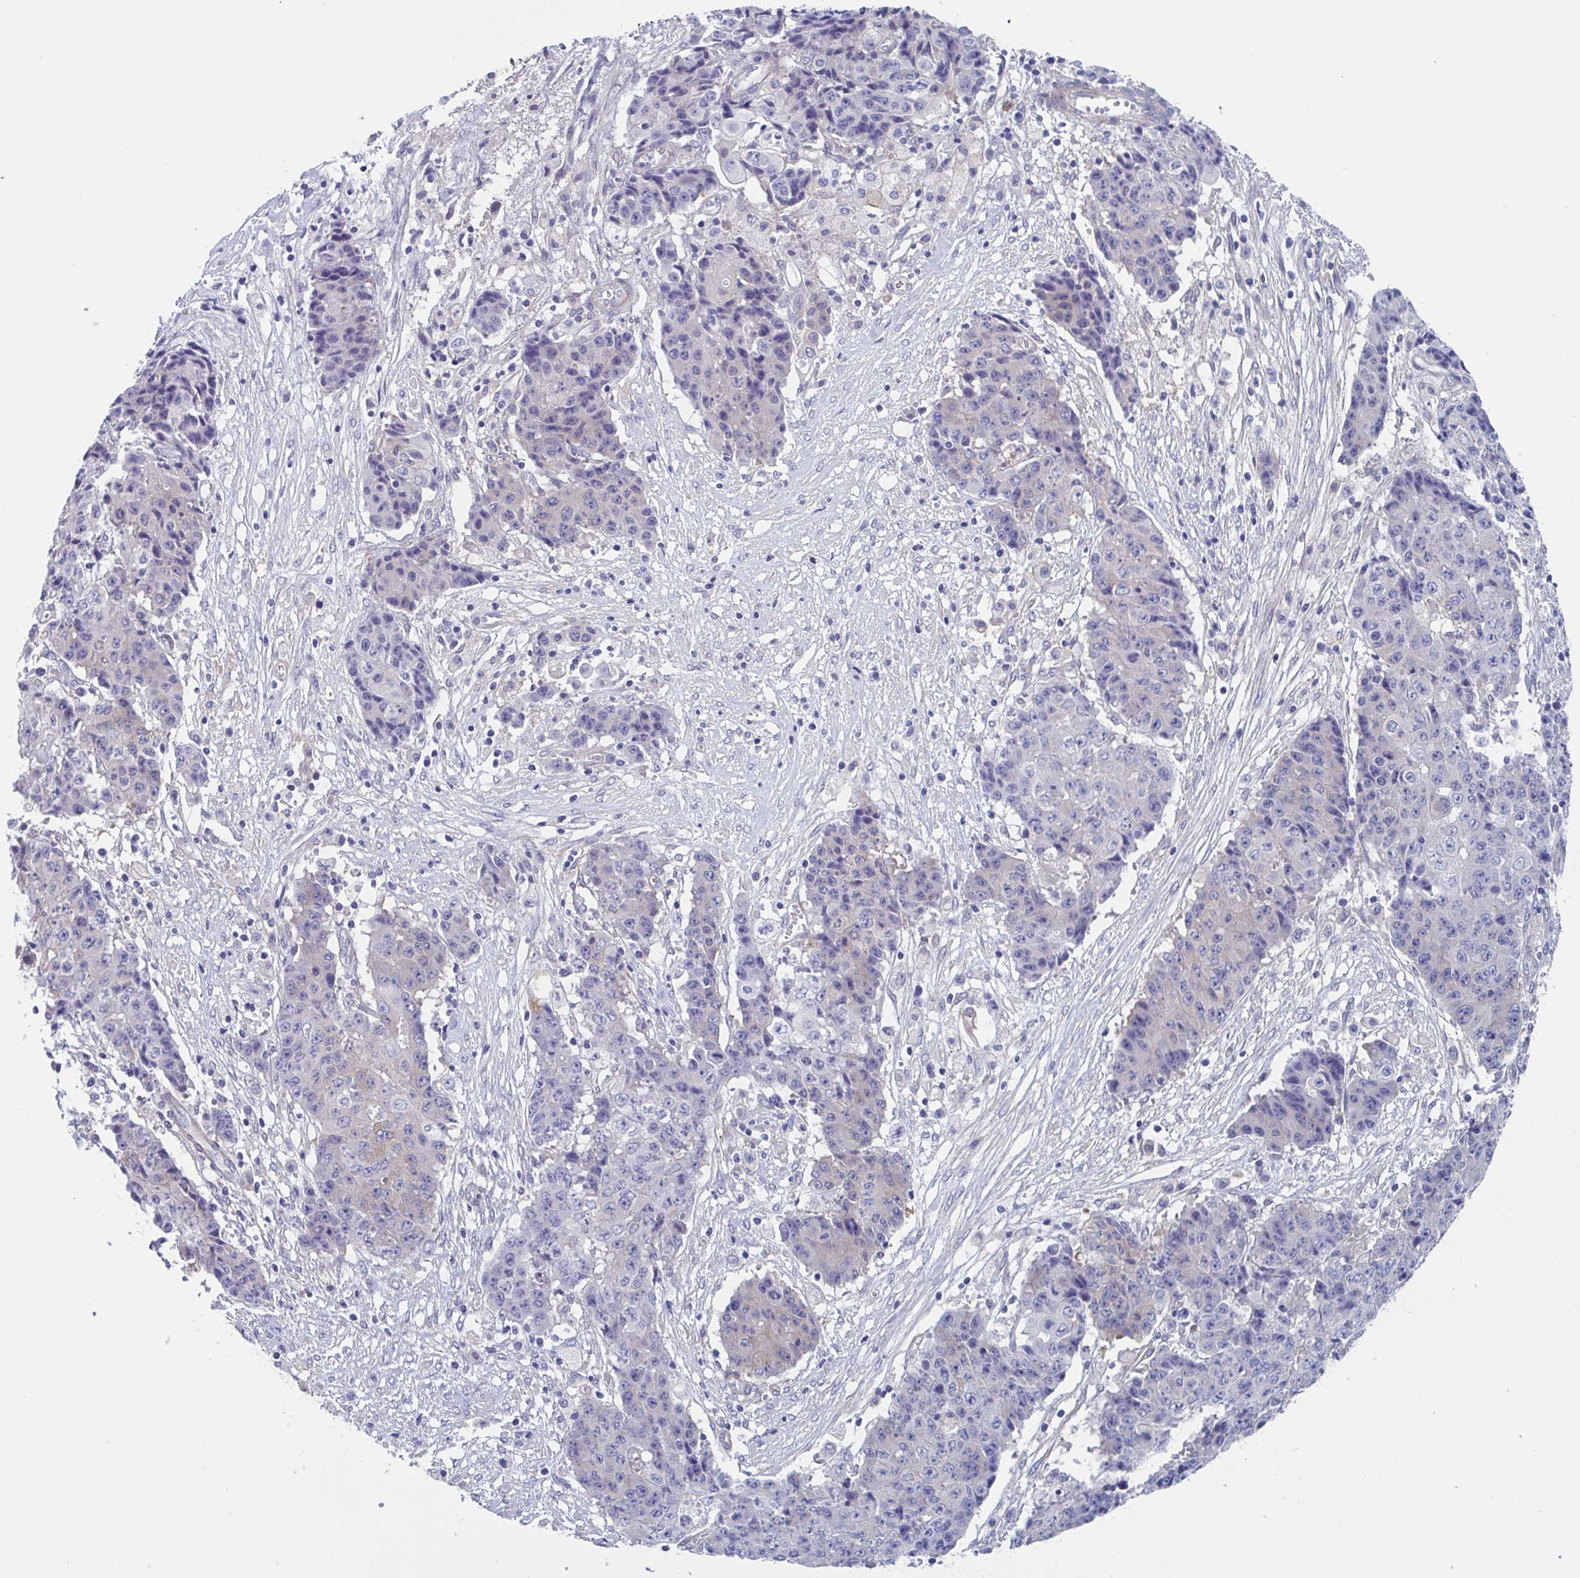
{"staining": {"intensity": "negative", "quantity": "none", "location": "none"}, "tissue": "ovarian cancer", "cell_type": "Tumor cells", "image_type": "cancer", "snomed": [{"axis": "morphology", "description": "Carcinoma, endometroid"}, {"axis": "topography", "description": "Ovary"}], "caption": "IHC of human ovarian endometroid carcinoma exhibits no positivity in tumor cells. (DAB (3,3'-diaminobenzidine) immunohistochemistry, high magnification).", "gene": "LPIN3", "patient": {"sex": "female", "age": 42}}